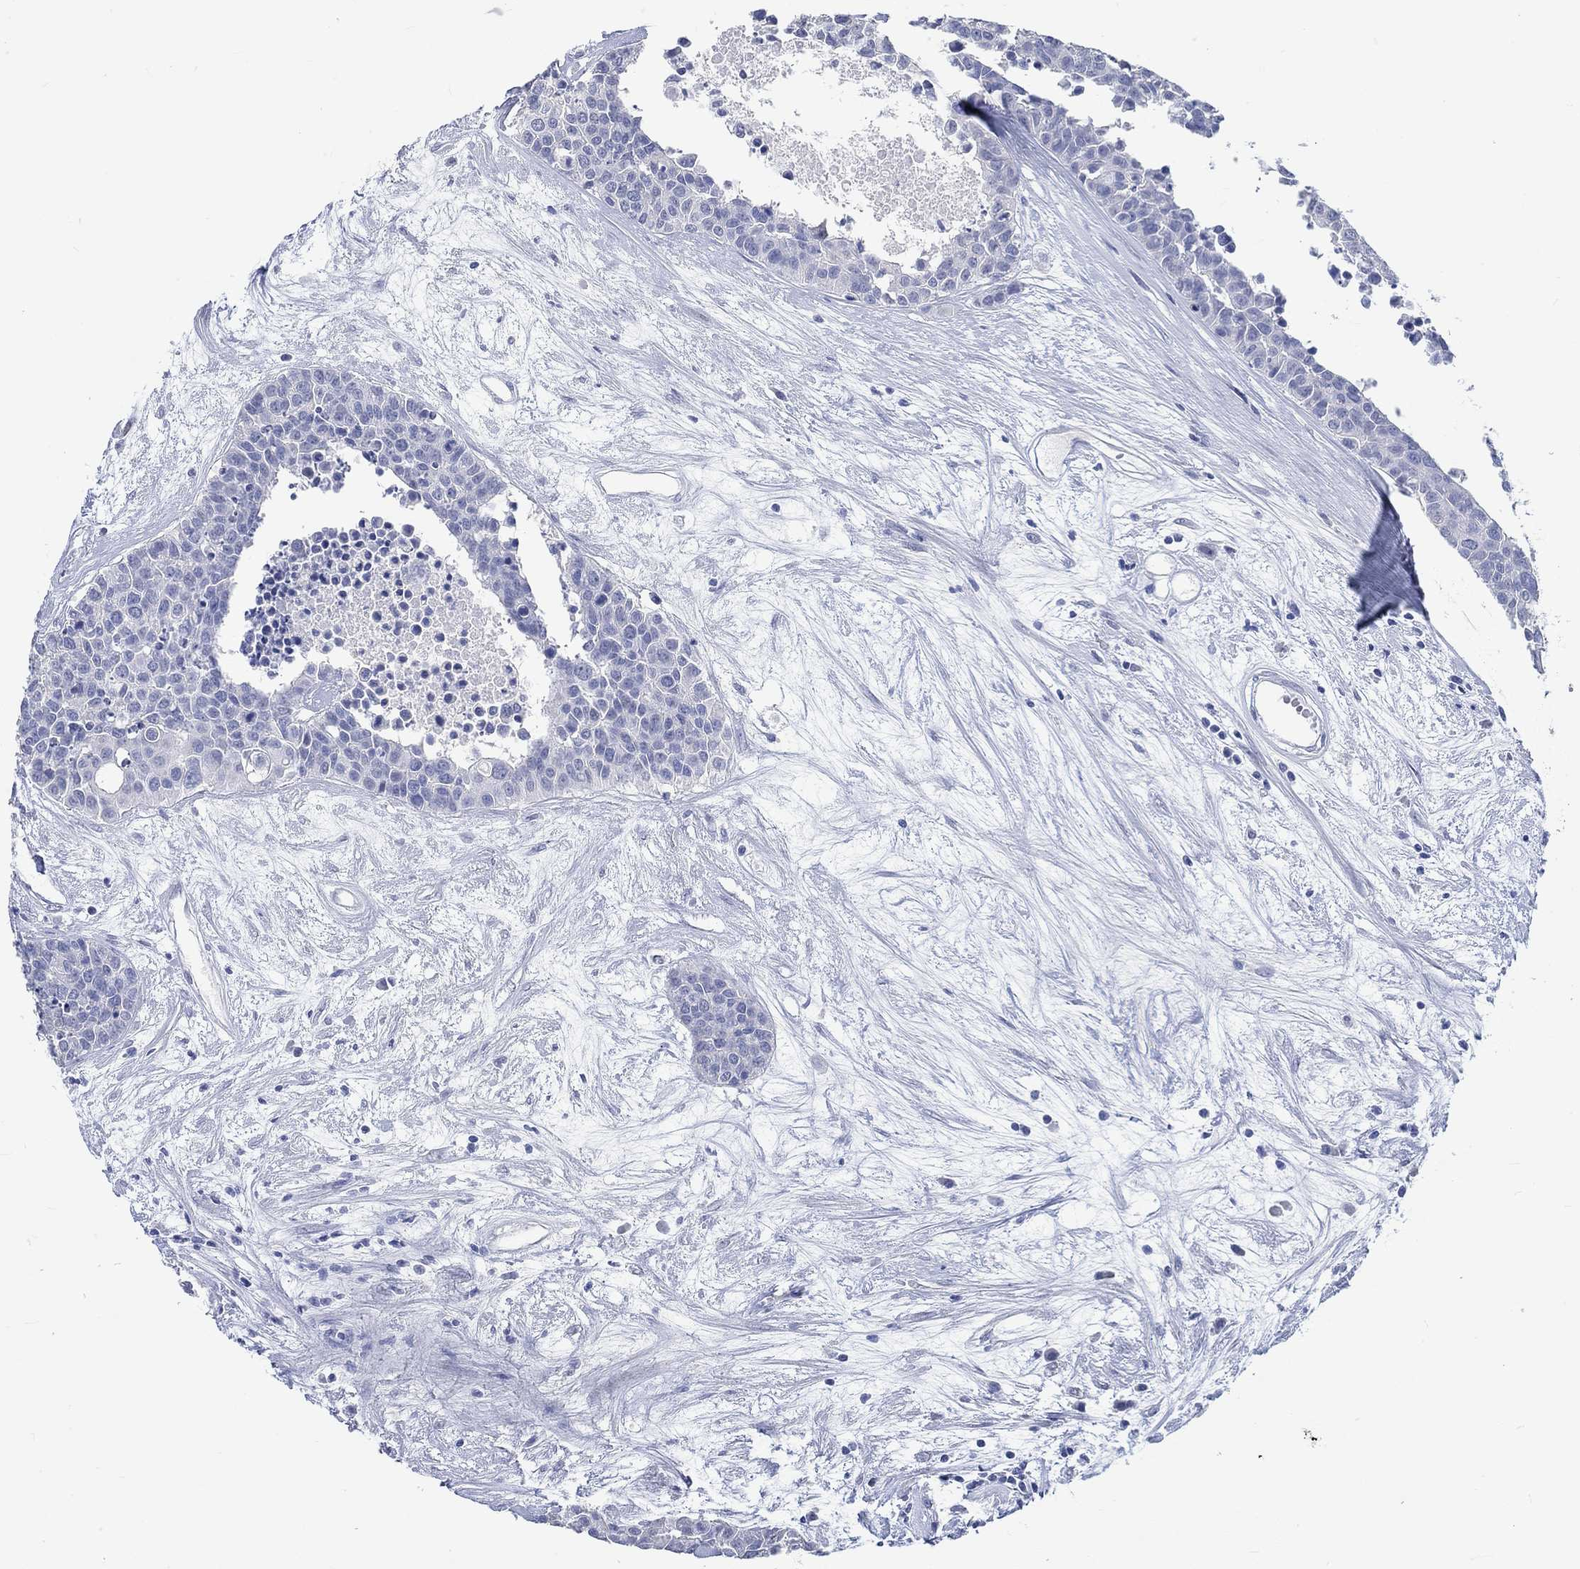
{"staining": {"intensity": "negative", "quantity": "none", "location": "none"}, "tissue": "carcinoid", "cell_type": "Tumor cells", "image_type": "cancer", "snomed": [{"axis": "morphology", "description": "Carcinoid, malignant, NOS"}, {"axis": "topography", "description": "Colon"}], "caption": "Immunohistochemistry (IHC) image of neoplastic tissue: human malignant carcinoid stained with DAB reveals no significant protein positivity in tumor cells.", "gene": "C4orf47", "patient": {"sex": "male", "age": 81}}